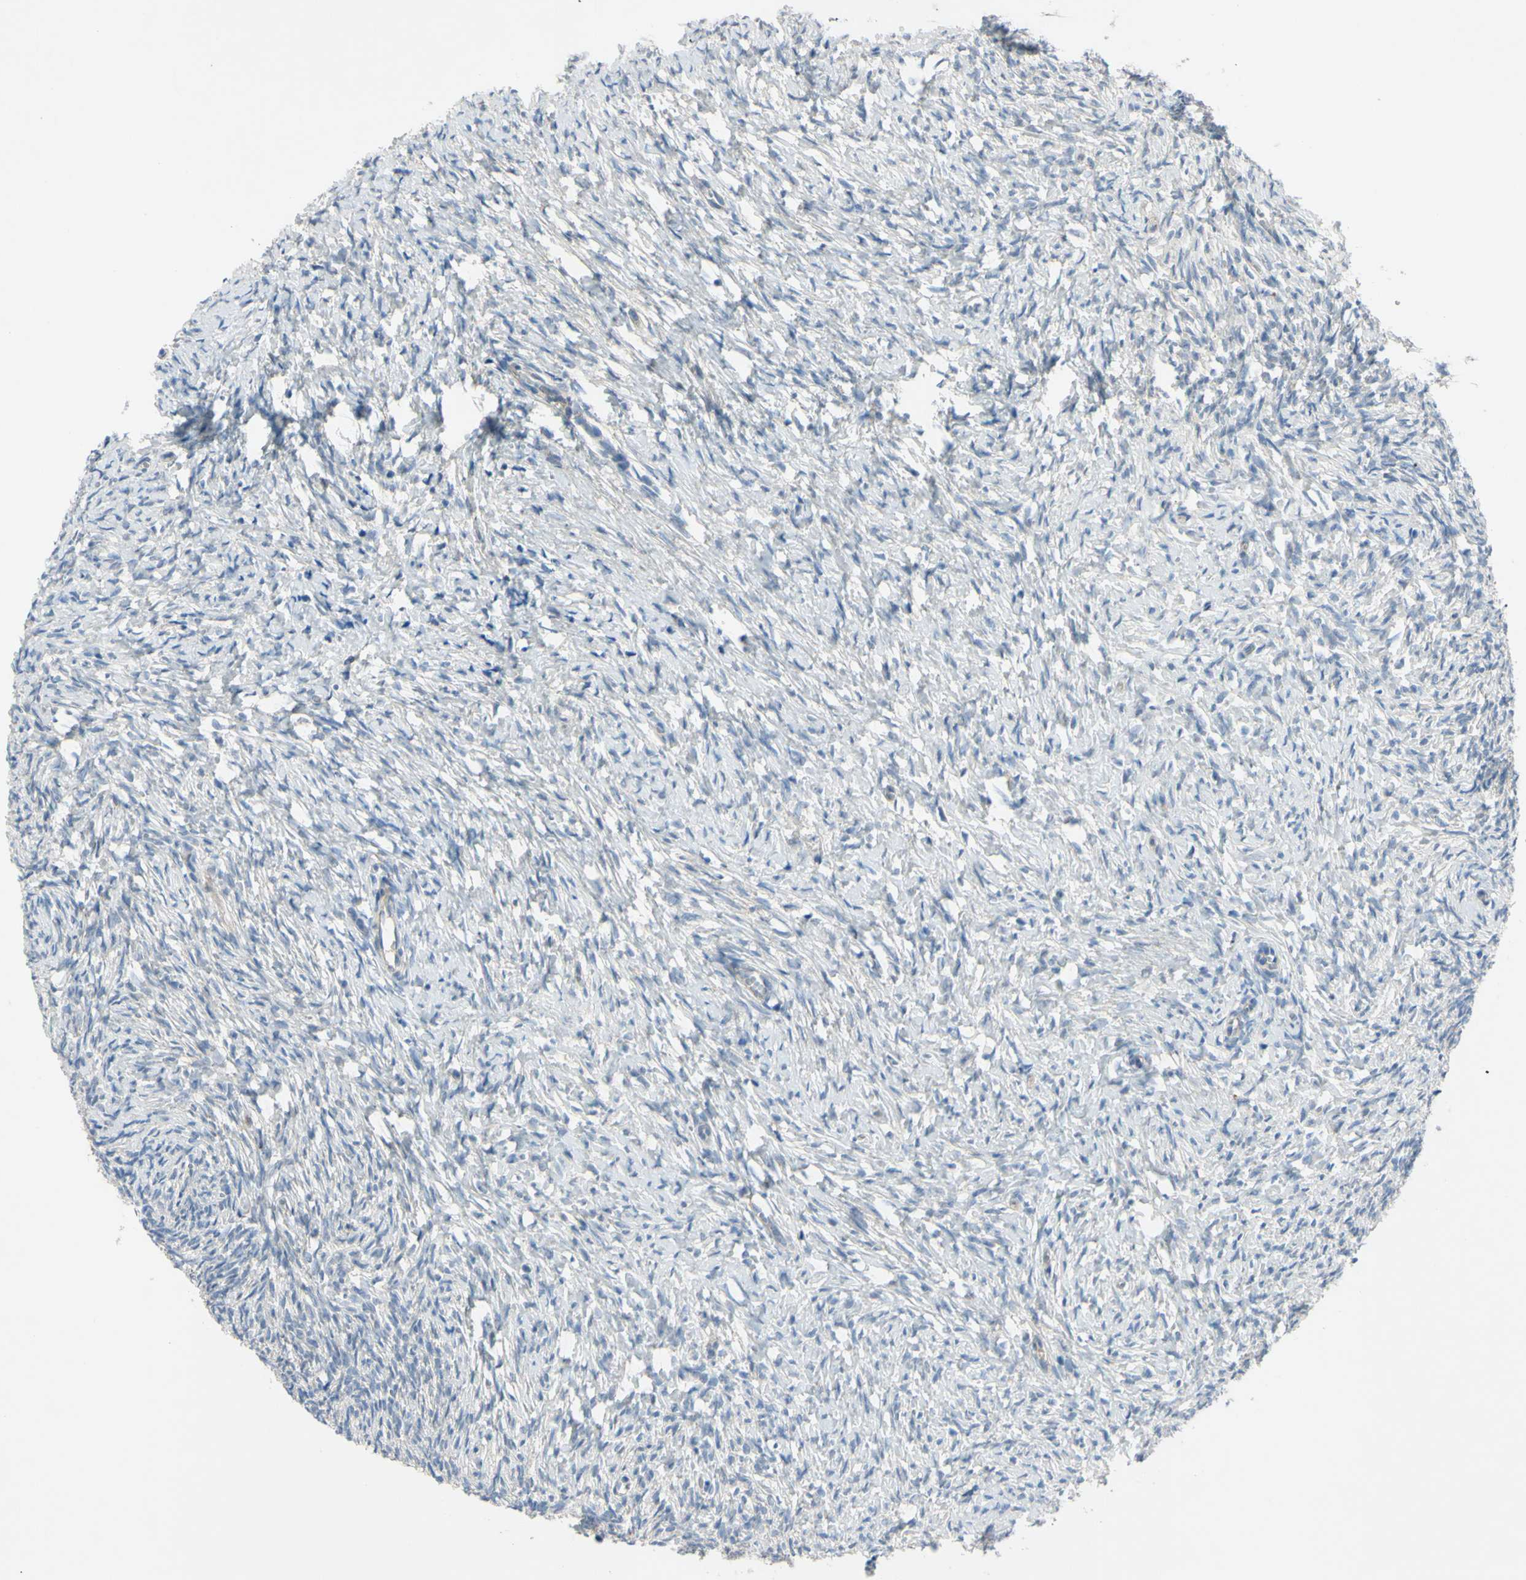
{"staining": {"intensity": "negative", "quantity": "none", "location": "none"}, "tissue": "ovary", "cell_type": "Ovarian stroma cells", "image_type": "normal", "snomed": [{"axis": "morphology", "description": "Normal tissue, NOS"}, {"axis": "topography", "description": "Ovary"}], "caption": "The histopathology image demonstrates no significant staining in ovarian stroma cells of ovary.", "gene": "HILPDA", "patient": {"sex": "female", "age": 35}}